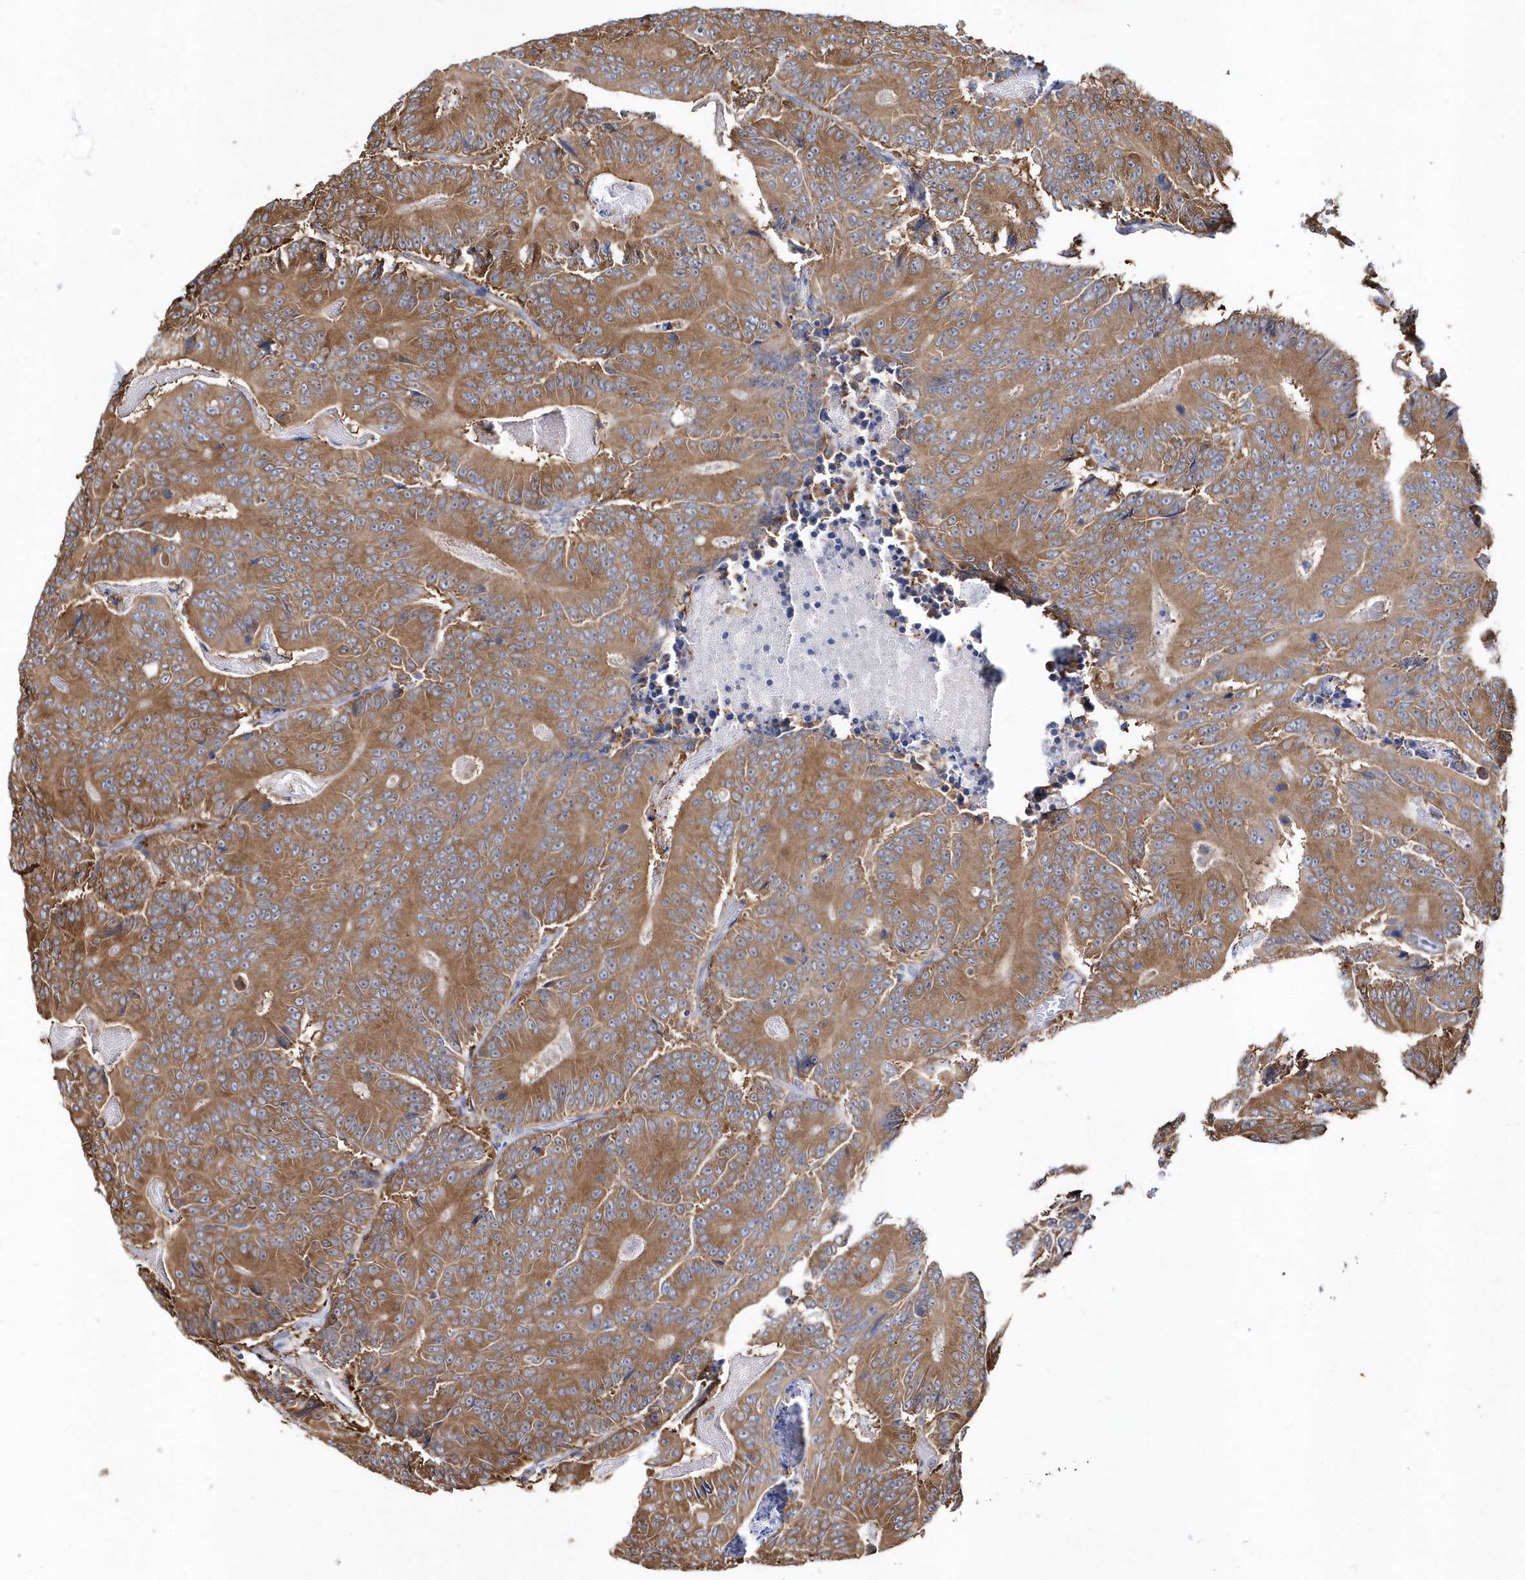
{"staining": {"intensity": "moderate", "quantity": ">75%", "location": "cytoplasmic/membranous"}, "tissue": "colorectal cancer", "cell_type": "Tumor cells", "image_type": "cancer", "snomed": [{"axis": "morphology", "description": "Adenocarcinoma, NOS"}, {"axis": "topography", "description": "Colon"}], "caption": "Adenocarcinoma (colorectal) stained with a brown dye demonstrates moderate cytoplasmic/membranous positive expression in about >75% of tumor cells.", "gene": "JKAMP", "patient": {"sex": "male", "age": 83}}